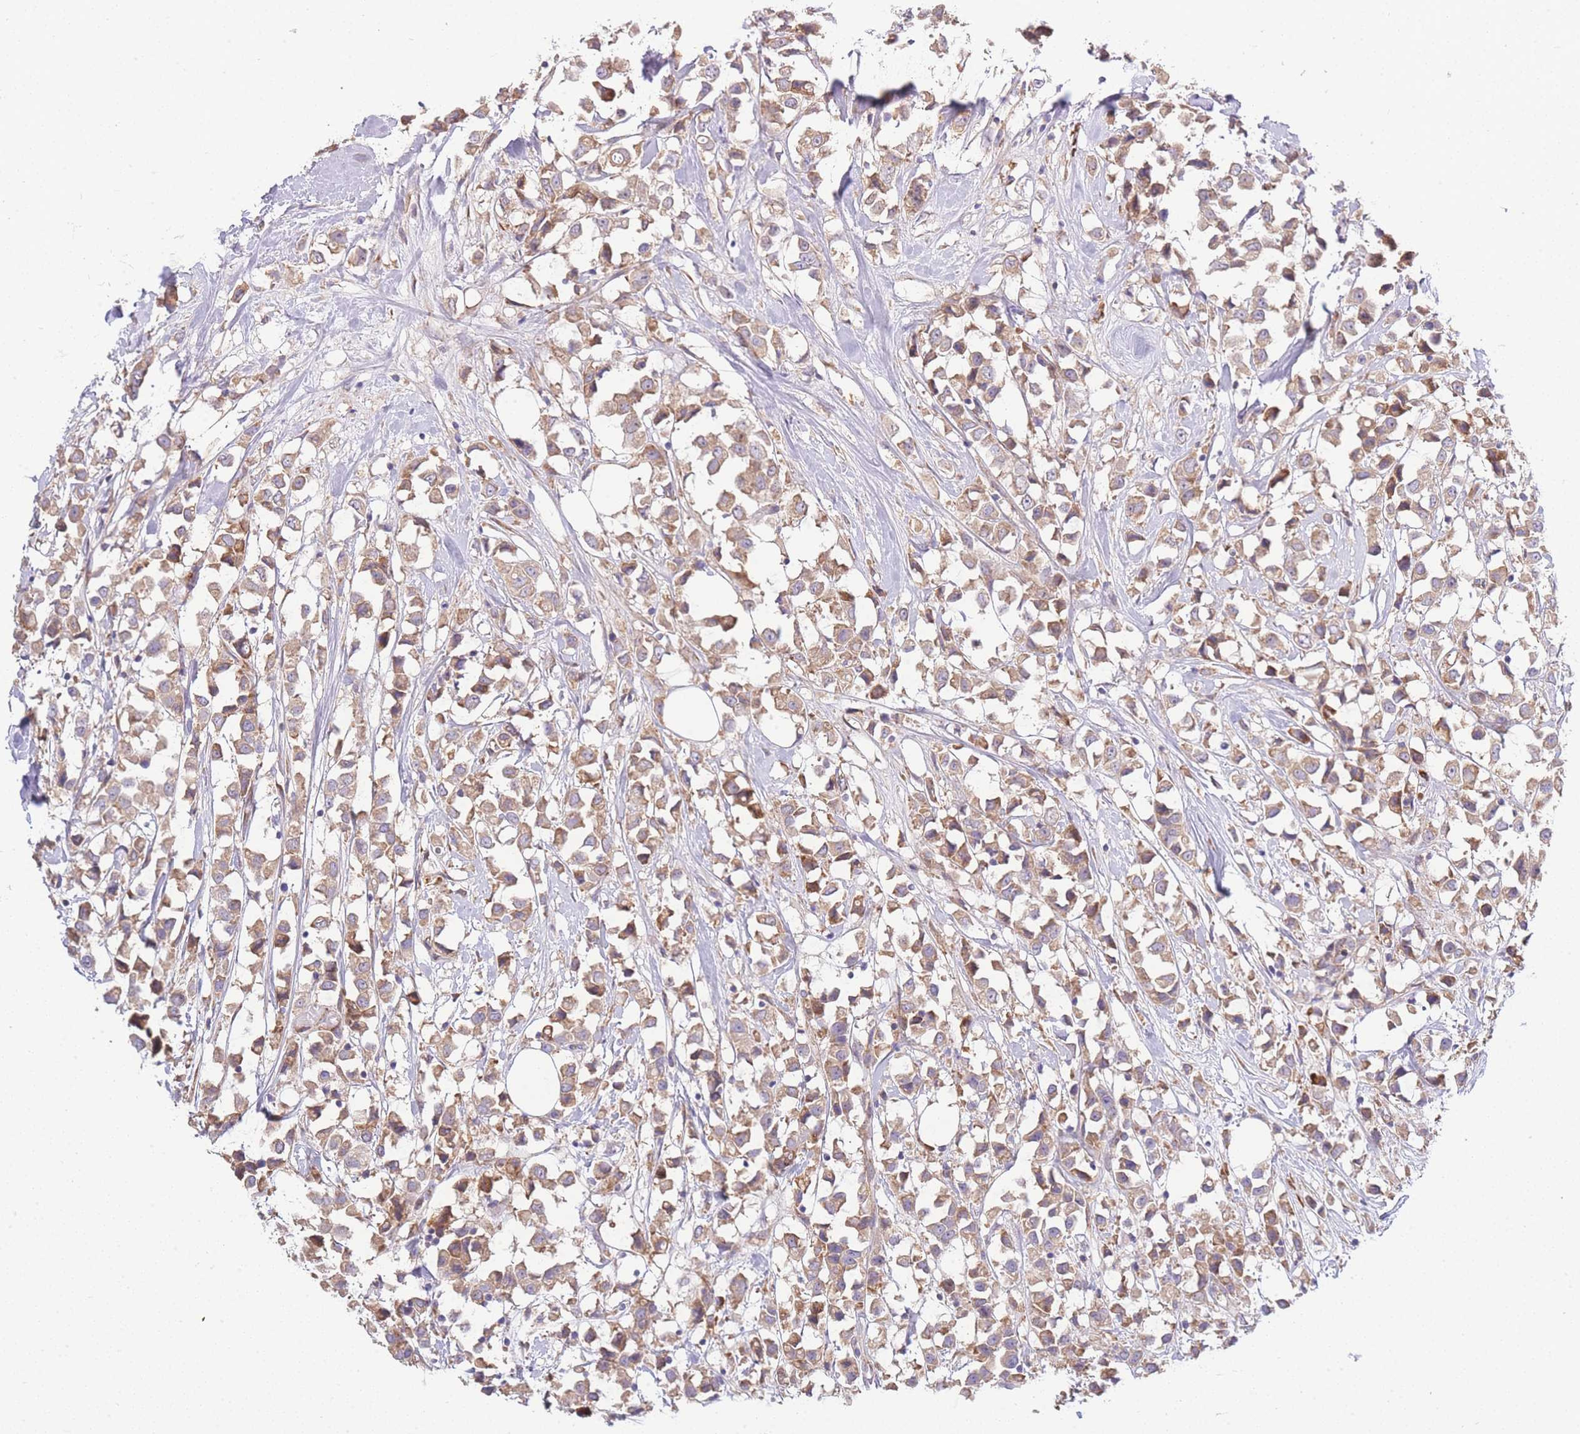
{"staining": {"intensity": "moderate", "quantity": ">75%", "location": "cytoplasmic/membranous"}, "tissue": "breast cancer", "cell_type": "Tumor cells", "image_type": "cancer", "snomed": [{"axis": "morphology", "description": "Duct carcinoma"}, {"axis": "topography", "description": "Breast"}], "caption": "High-magnification brightfield microscopy of breast cancer (invasive ductal carcinoma) stained with DAB (brown) and counterstained with hematoxylin (blue). tumor cells exhibit moderate cytoplasmic/membranous staining is appreciated in about>75% of cells.", "gene": "BEX1", "patient": {"sex": "female", "age": 61}}